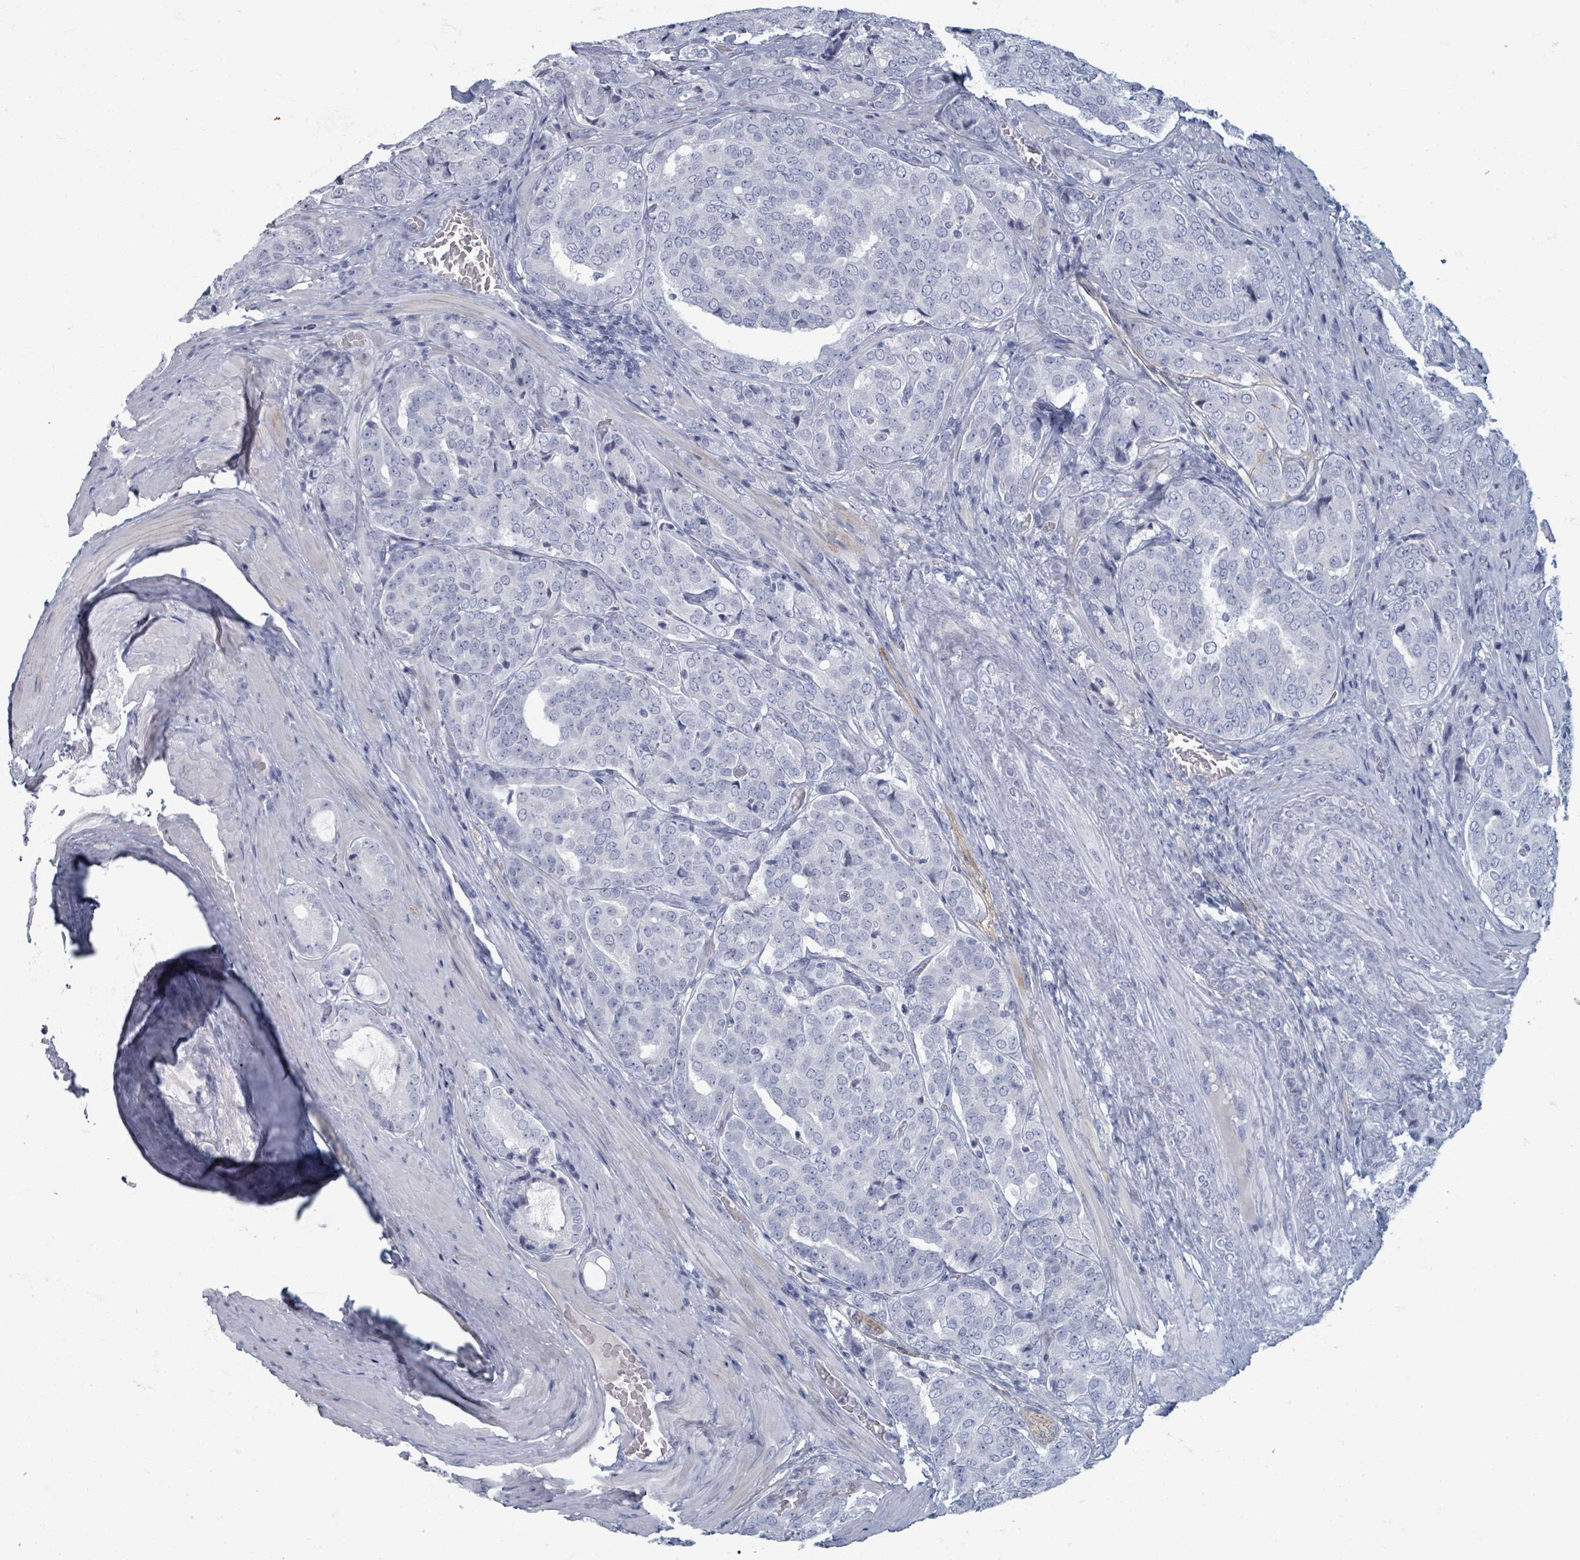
{"staining": {"intensity": "negative", "quantity": "none", "location": "none"}, "tissue": "prostate cancer", "cell_type": "Tumor cells", "image_type": "cancer", "snomed": [{"axis": "morphology", "description": "Adenocarcinoma, High grade"}, {"axis": "topography", "description": "Prostate"}], "caption": "Image shows no protein staining in tumor cells of prostate cancer tissue.", "gene": "TAS2R1", "patient": {"sex": "male", "age": 68}}